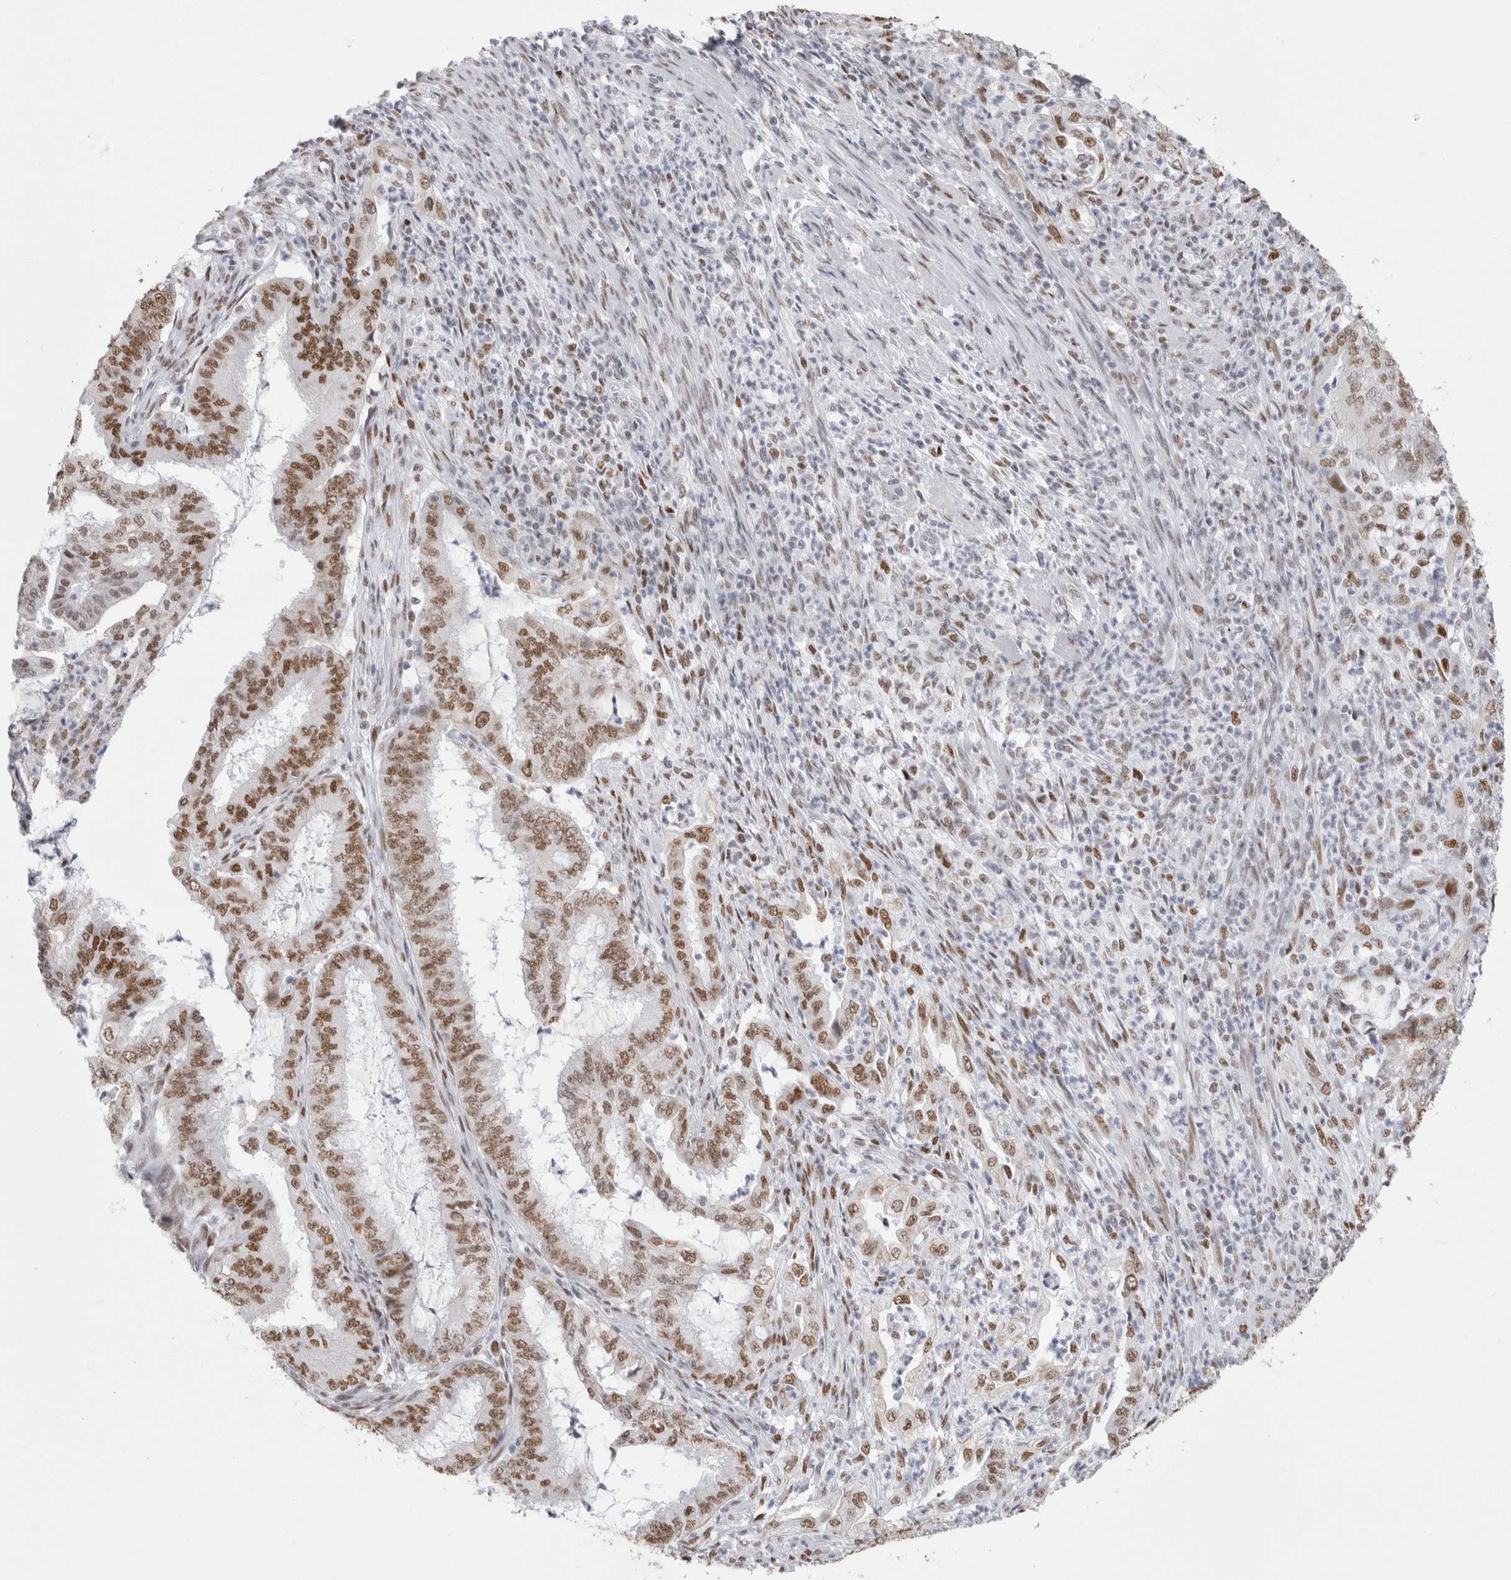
{"staining": {"intensity": "moderate", "quantity": ">75%", "location": "nuclear"}, "tissue": "endometrial cancer", "cell_type": "Tumor cells", "image_type": "cancer", "snomed": [{"axis": "morphology", "description": "Adenocarcinoma, NOS"}, {"axis": "topography", "description": "Endometrium"}], "caption": "Endometrial cancer (adenocarcinoma) stained with a protein marker demonstrates moderate staining in tumor cells.", "gene": "SMARCC1", "patient": {"sex": "female", "age": 49}}